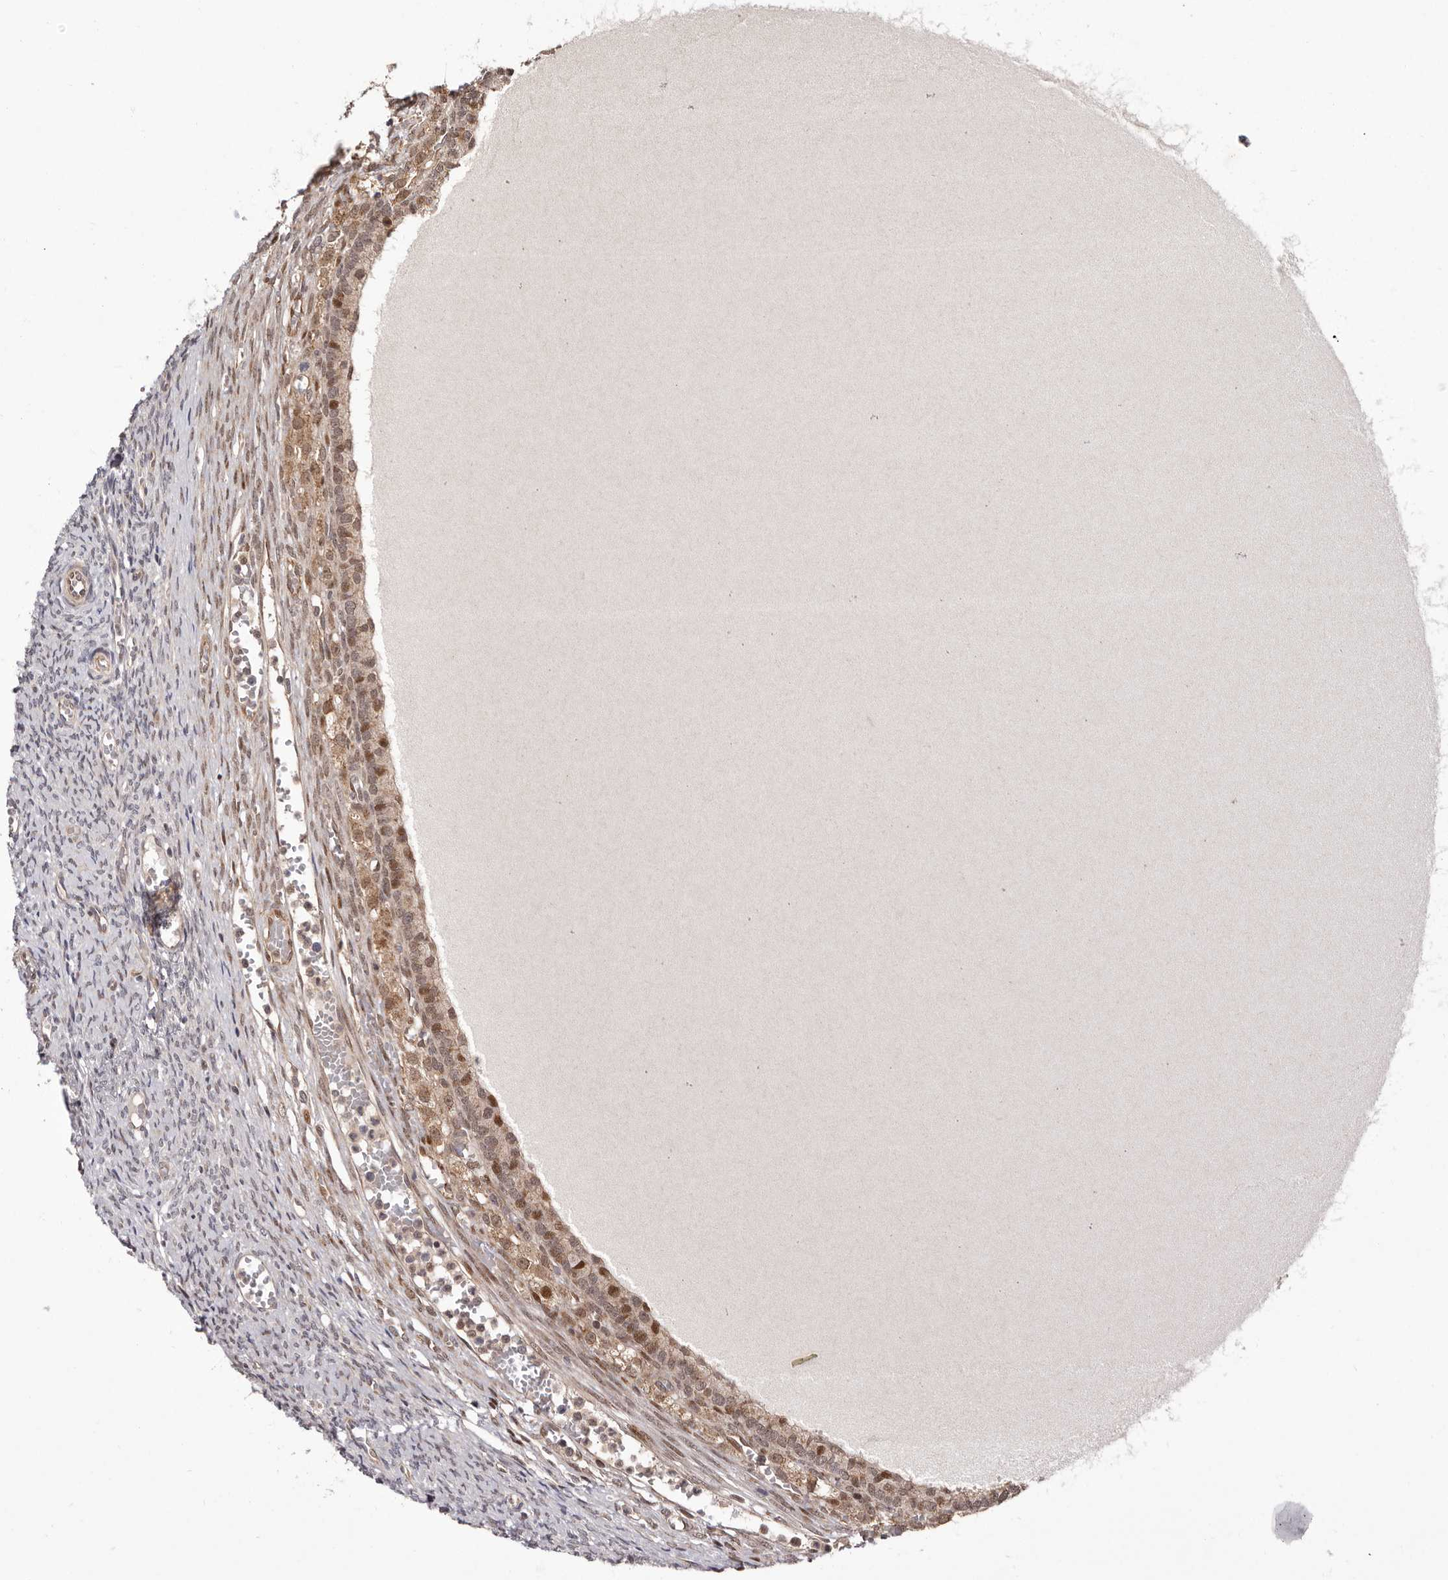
{"staining": {"intensity": "negative", "quantity": "none", "location": "none"}, "tissue": "ovary", "cell_type": "Ovarian stroma cells", "image_type": "normal", "snomed": [{"axis": "morphology", "description": "Normal tissue, NOS"}, {"axis": "topography", "description": "Ovary"}], "caption": "Immunohistochemical staining of unremarkable human ovary demonstrates no significant staining in ovarian stroma cells.", "gene": "GLRX3", "patient": {"sex": "female", "age": 41}}